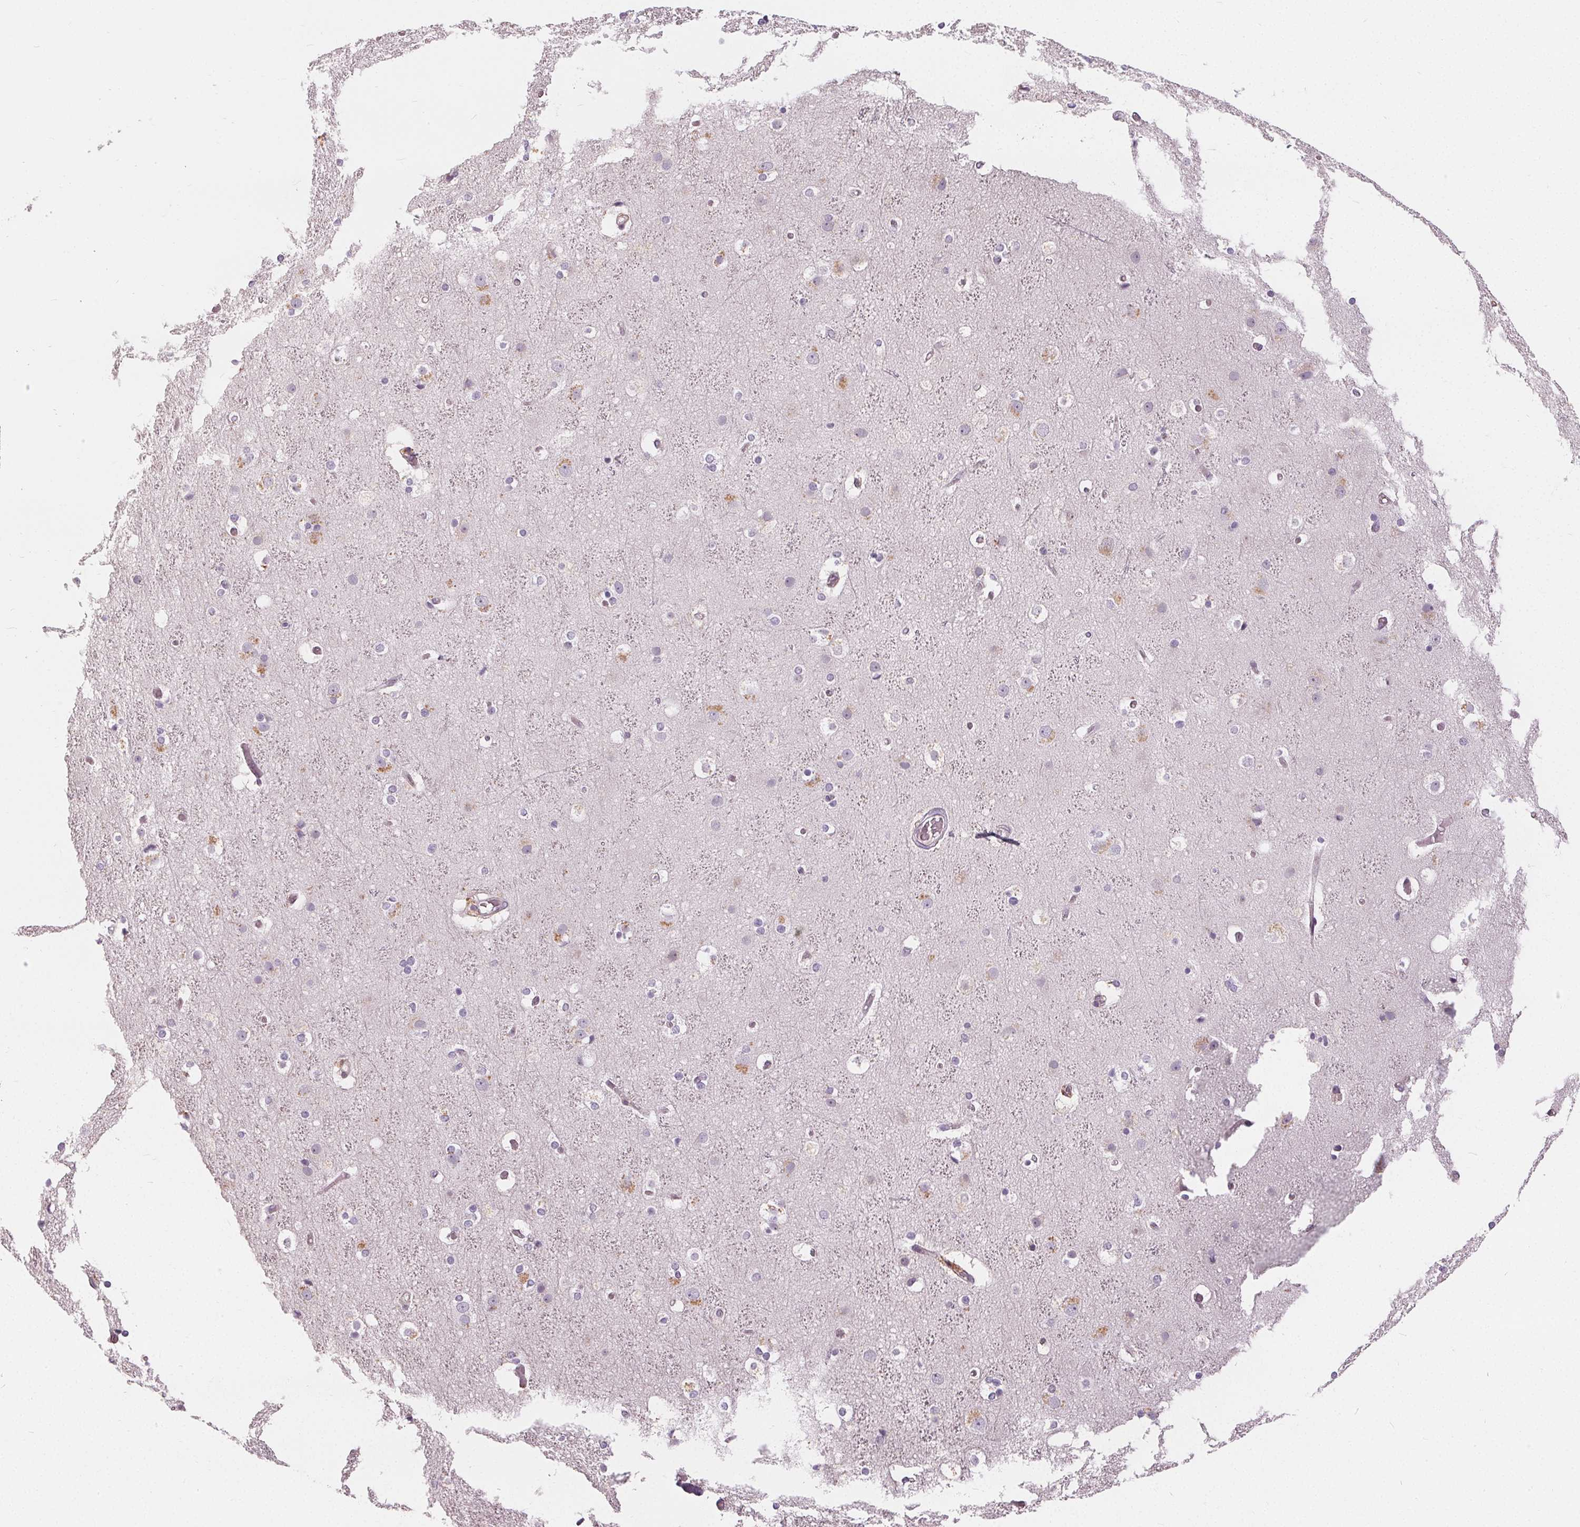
{"staining": {"intensity": "moderate", "quantity": "<25%", "location": "cytoplasmic/membranous"}, "tissue": "cerebral cortex", "cell_type": "Endothelial cells", "image_type": "normal", "snomed": [{"axis": "morphology", "description": "Normal tissue, NOS"}, {"axis": "topography", "description": "Cerebral cortex"}], "caption": "Immunohistochemical staining of benign cerebral cortex demonstrates low levels of moderate cytoplasmic/membranous expression in approximately <25% of endothelial cells. The staining was performed using DAB (3,3'-diaminobenzidine) to visualize the protein expression in brown, while the nuclei were stained in blue with hematoxylin (Magnification: 20x).", "gene": "HOPX", "patient": {"sex": "female", "age": 52}}